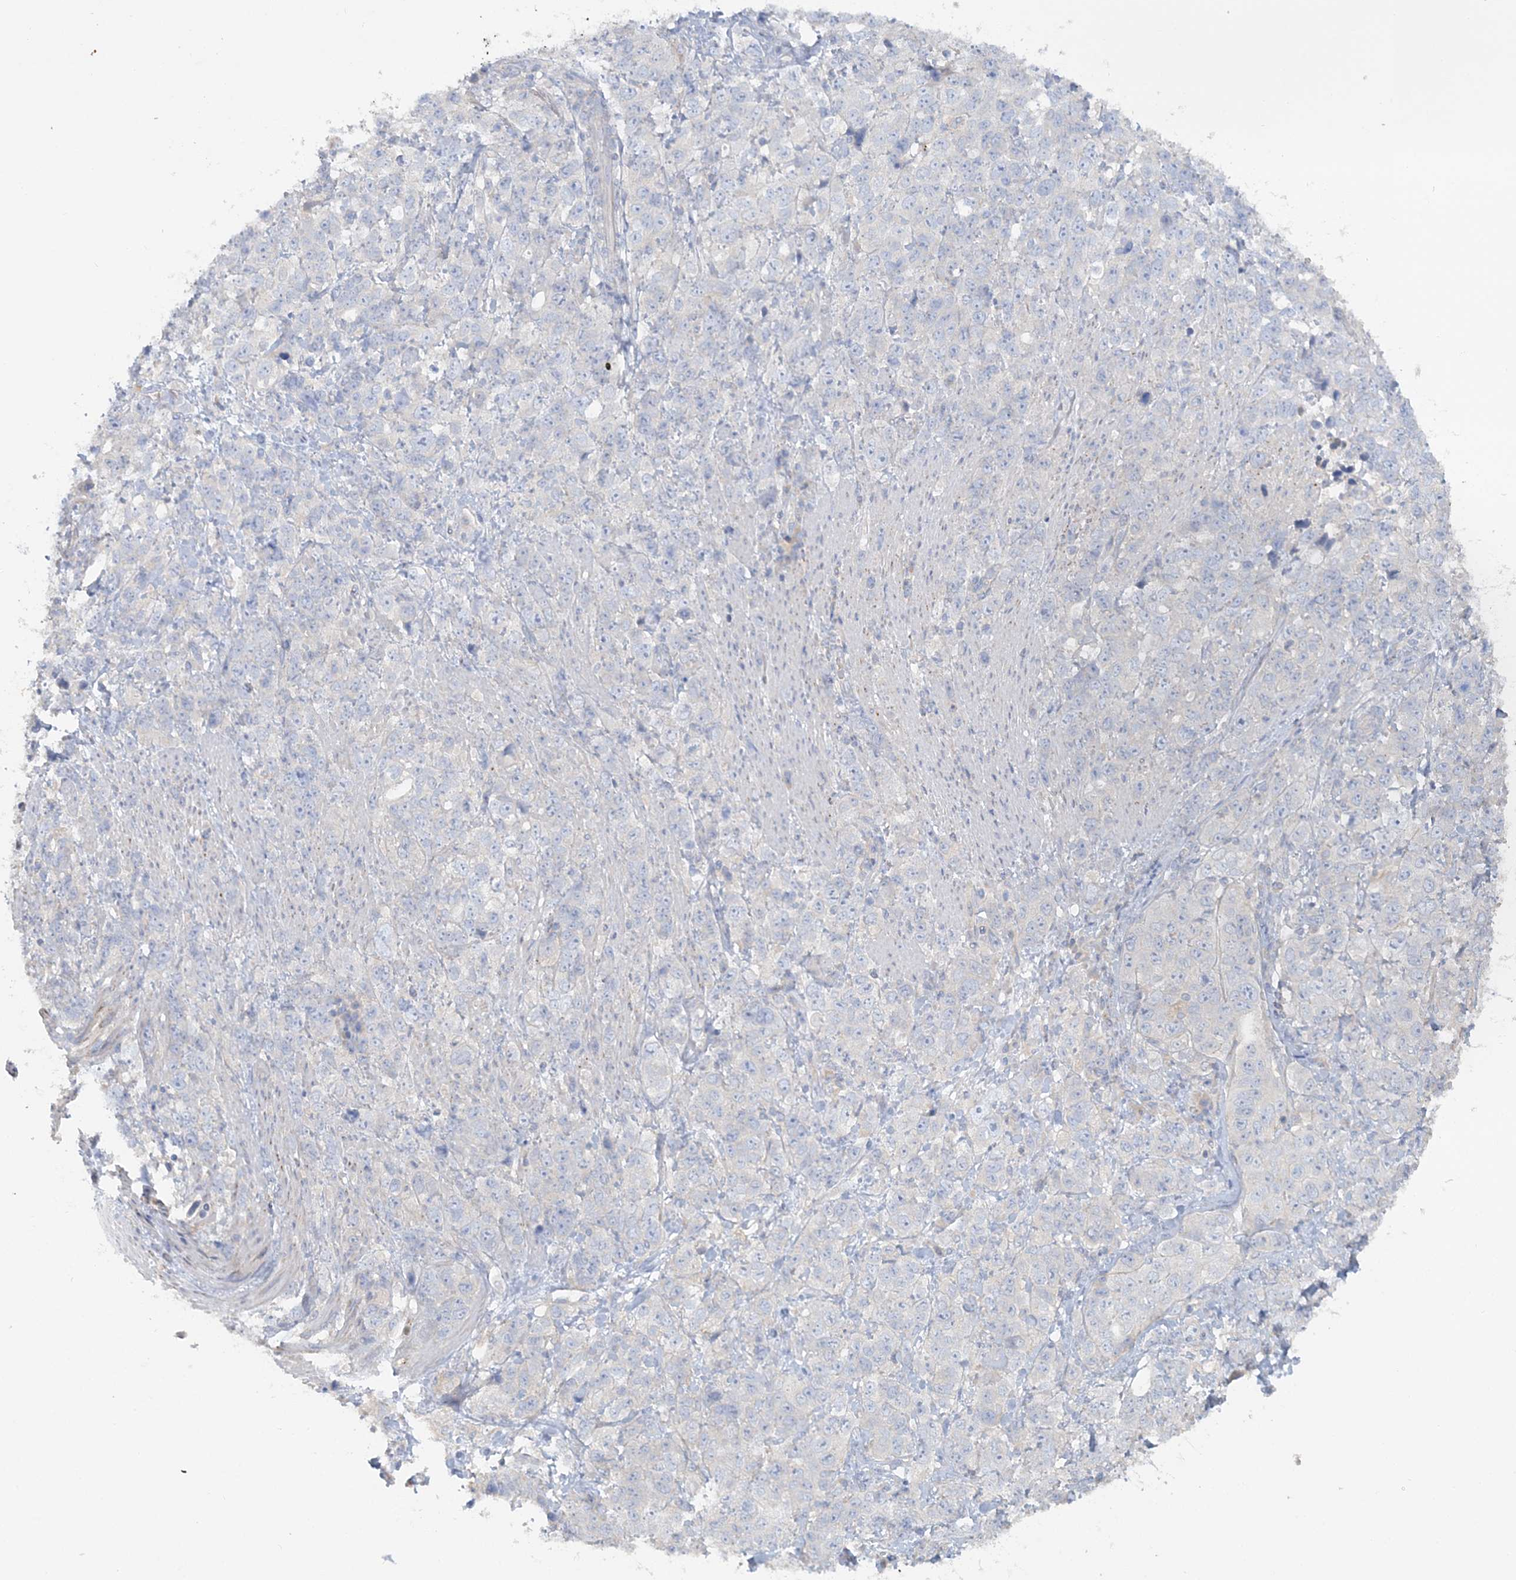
{"staining": {"intensity": "negative", "quantity": "none", "location": "none"}, "tissue": "stomach cancer", "cell_type": "Tumor cells", "image_type": "cancer", "snomed": [{"axis": "morphology", "description": "Adenocarcinoma, NOS"}, {"axis": "topography", "description": "Stomach"}], "caption": "Immunohistochemical staining of stomach cancer reveals no significant staining in tumor cells.", "gene": "TBC1D5", "patient": {"sex": "male", "age": 48}}